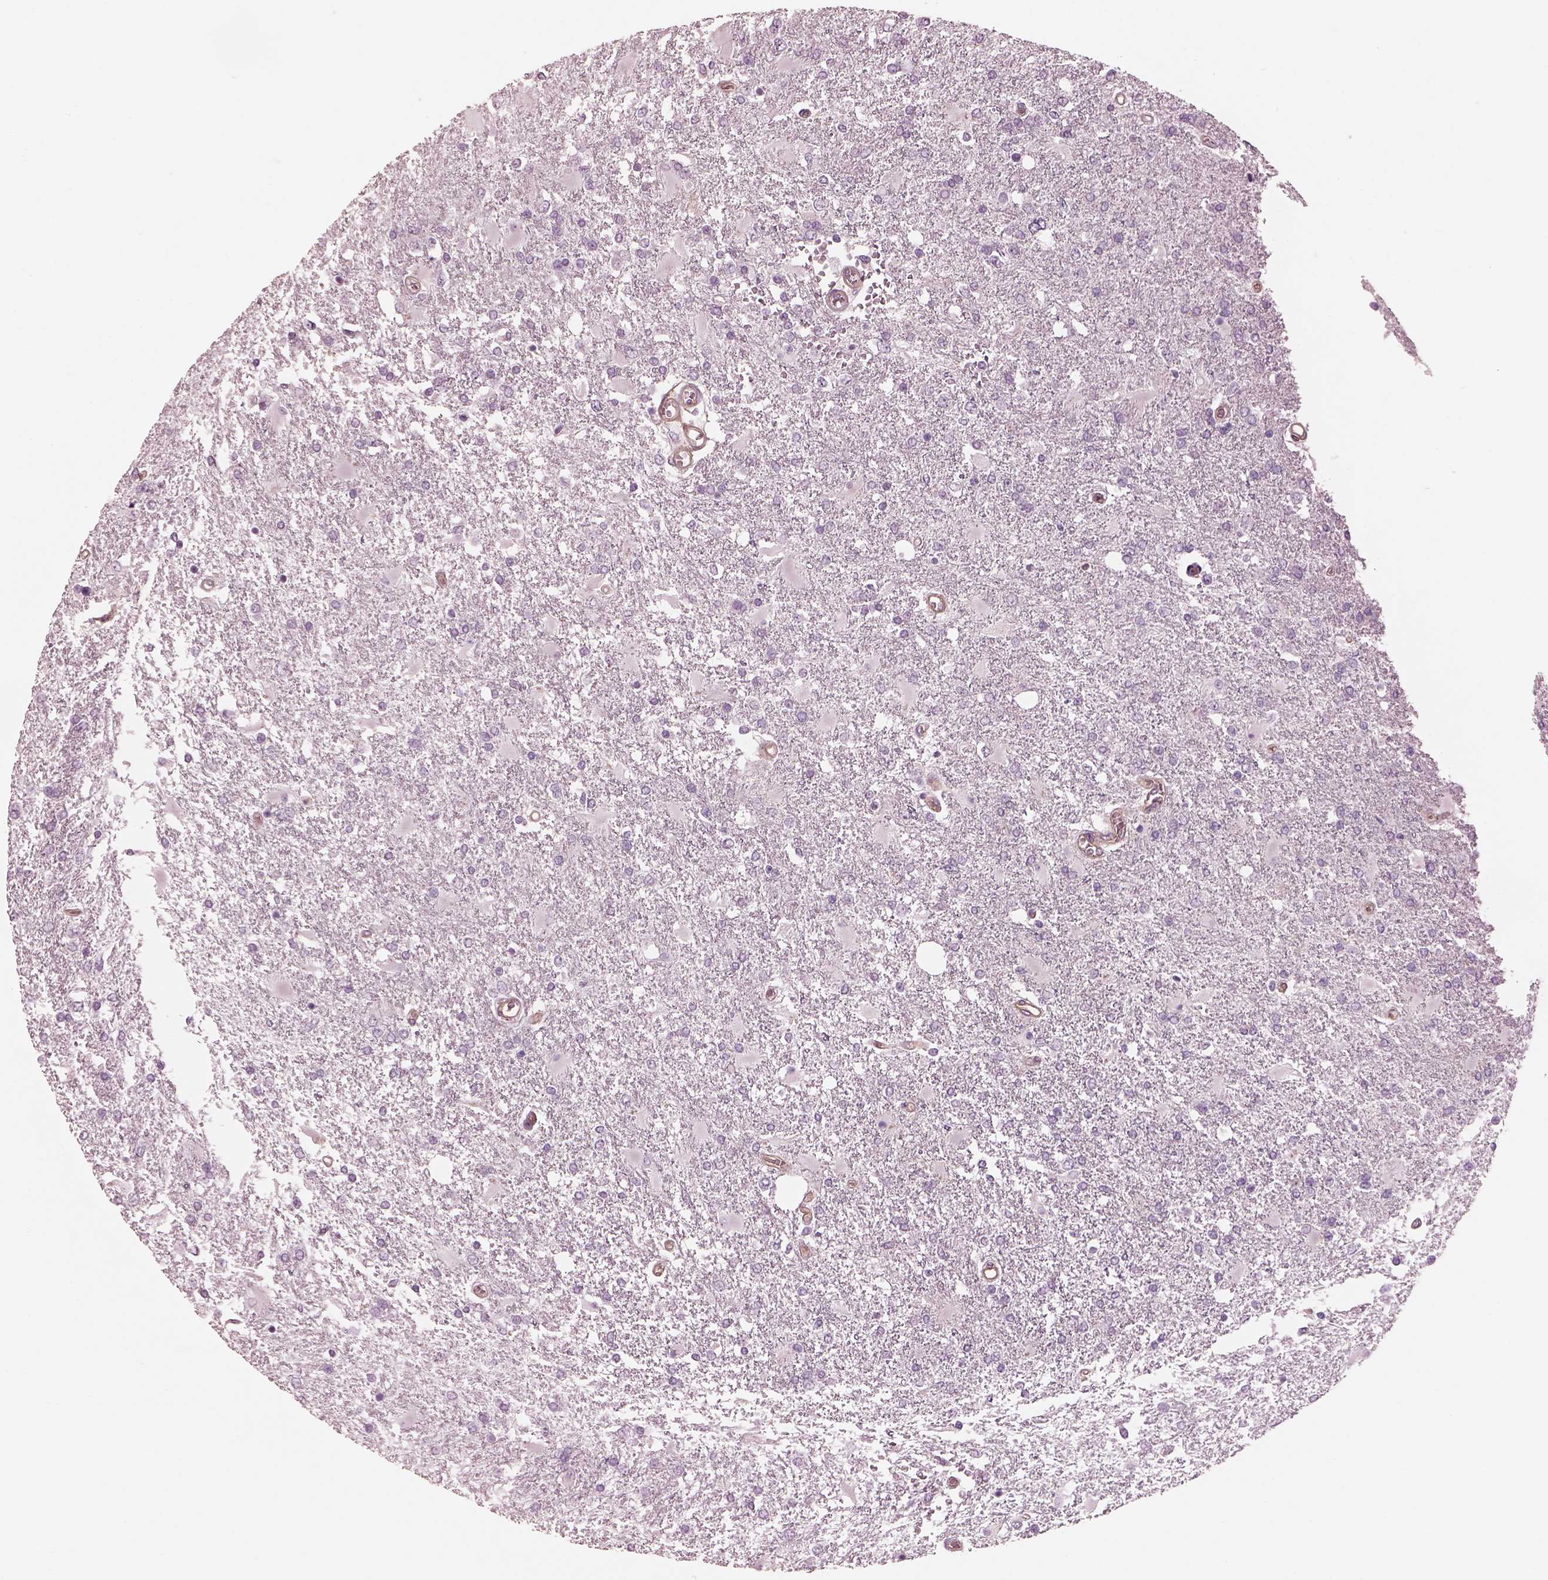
{"staining": {"intensity": "negative", "quantity": "none", "location": "none"}, "tissue": "glioma", "cell_type": "Tumor cells", "image_type": "cancer", "snomed": [{"axis": "morphology", "description": "Glioma, malignant, High grade"}, {"axis": "topography", "description": "Cerebral cortex"}], "caption": "Immunohistochemistry of human high-grade glioma (malignant) demonstrates no staining in tumor cells.", "gene": "ELAPOR1", "patient": {"sex": "male", "age": 79}}